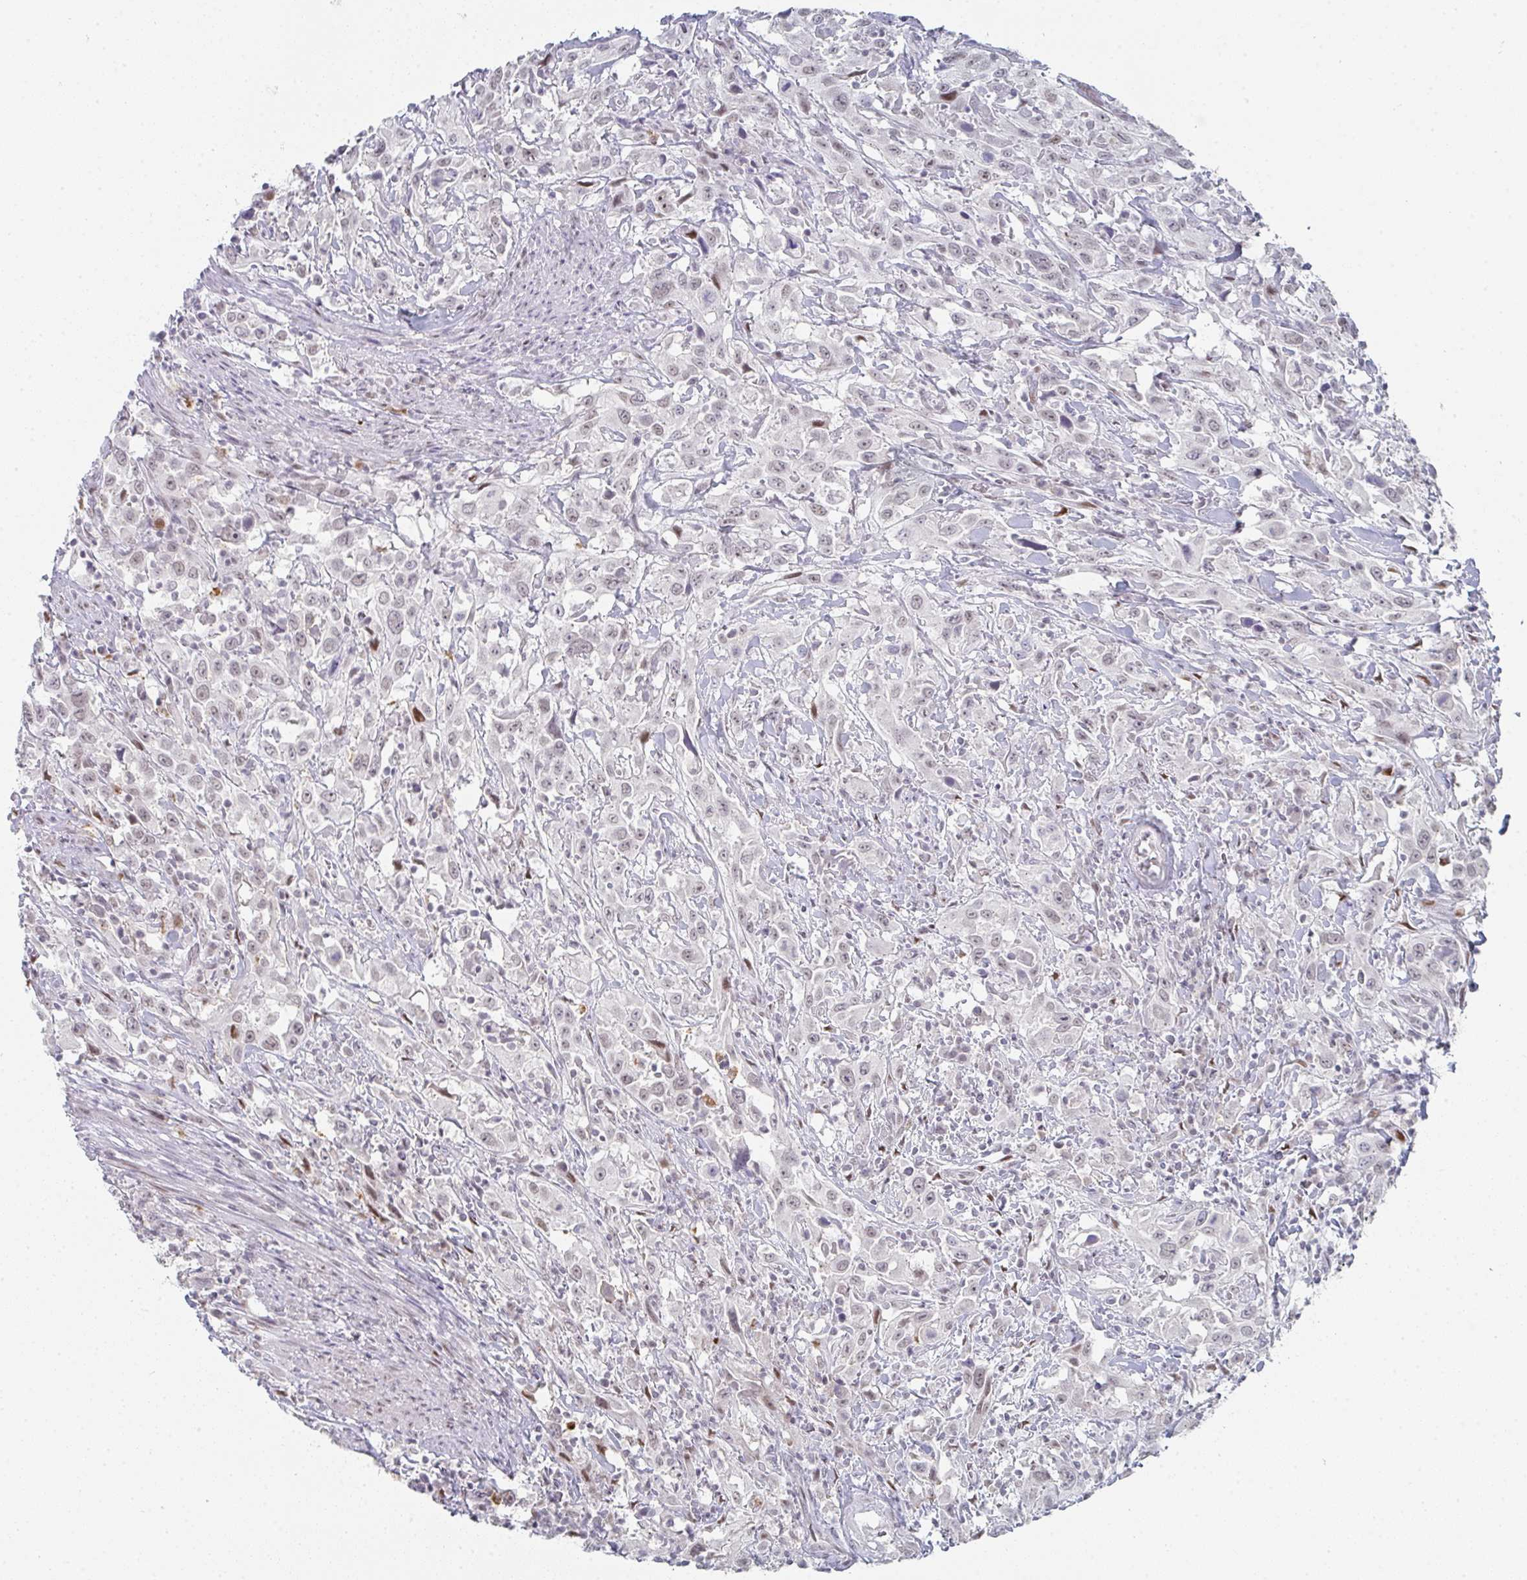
{"staining": {"intensity": "weak", "quantity": "<25%", "location": "nuclear"}, "tissue": "urothelial cancer", "cell_type": "Tumor cells", "image_type": "cancer", "snomed": [{"axis": "morphology", "description": "Urothelial carcinoma, High grade"}, {"axis": "topography", "description": "Urinary bladder"}], "caption": "IHC histopathology image of urothelial carcinoma (high-grade) stained for a protein (brown), which reveals no staining in tumor cells. (Brightfield microscopy of DAB immunohistochemistry at high magnification).", "gene": "LIN54", "patient": {"sex": "male", "age": 61}}